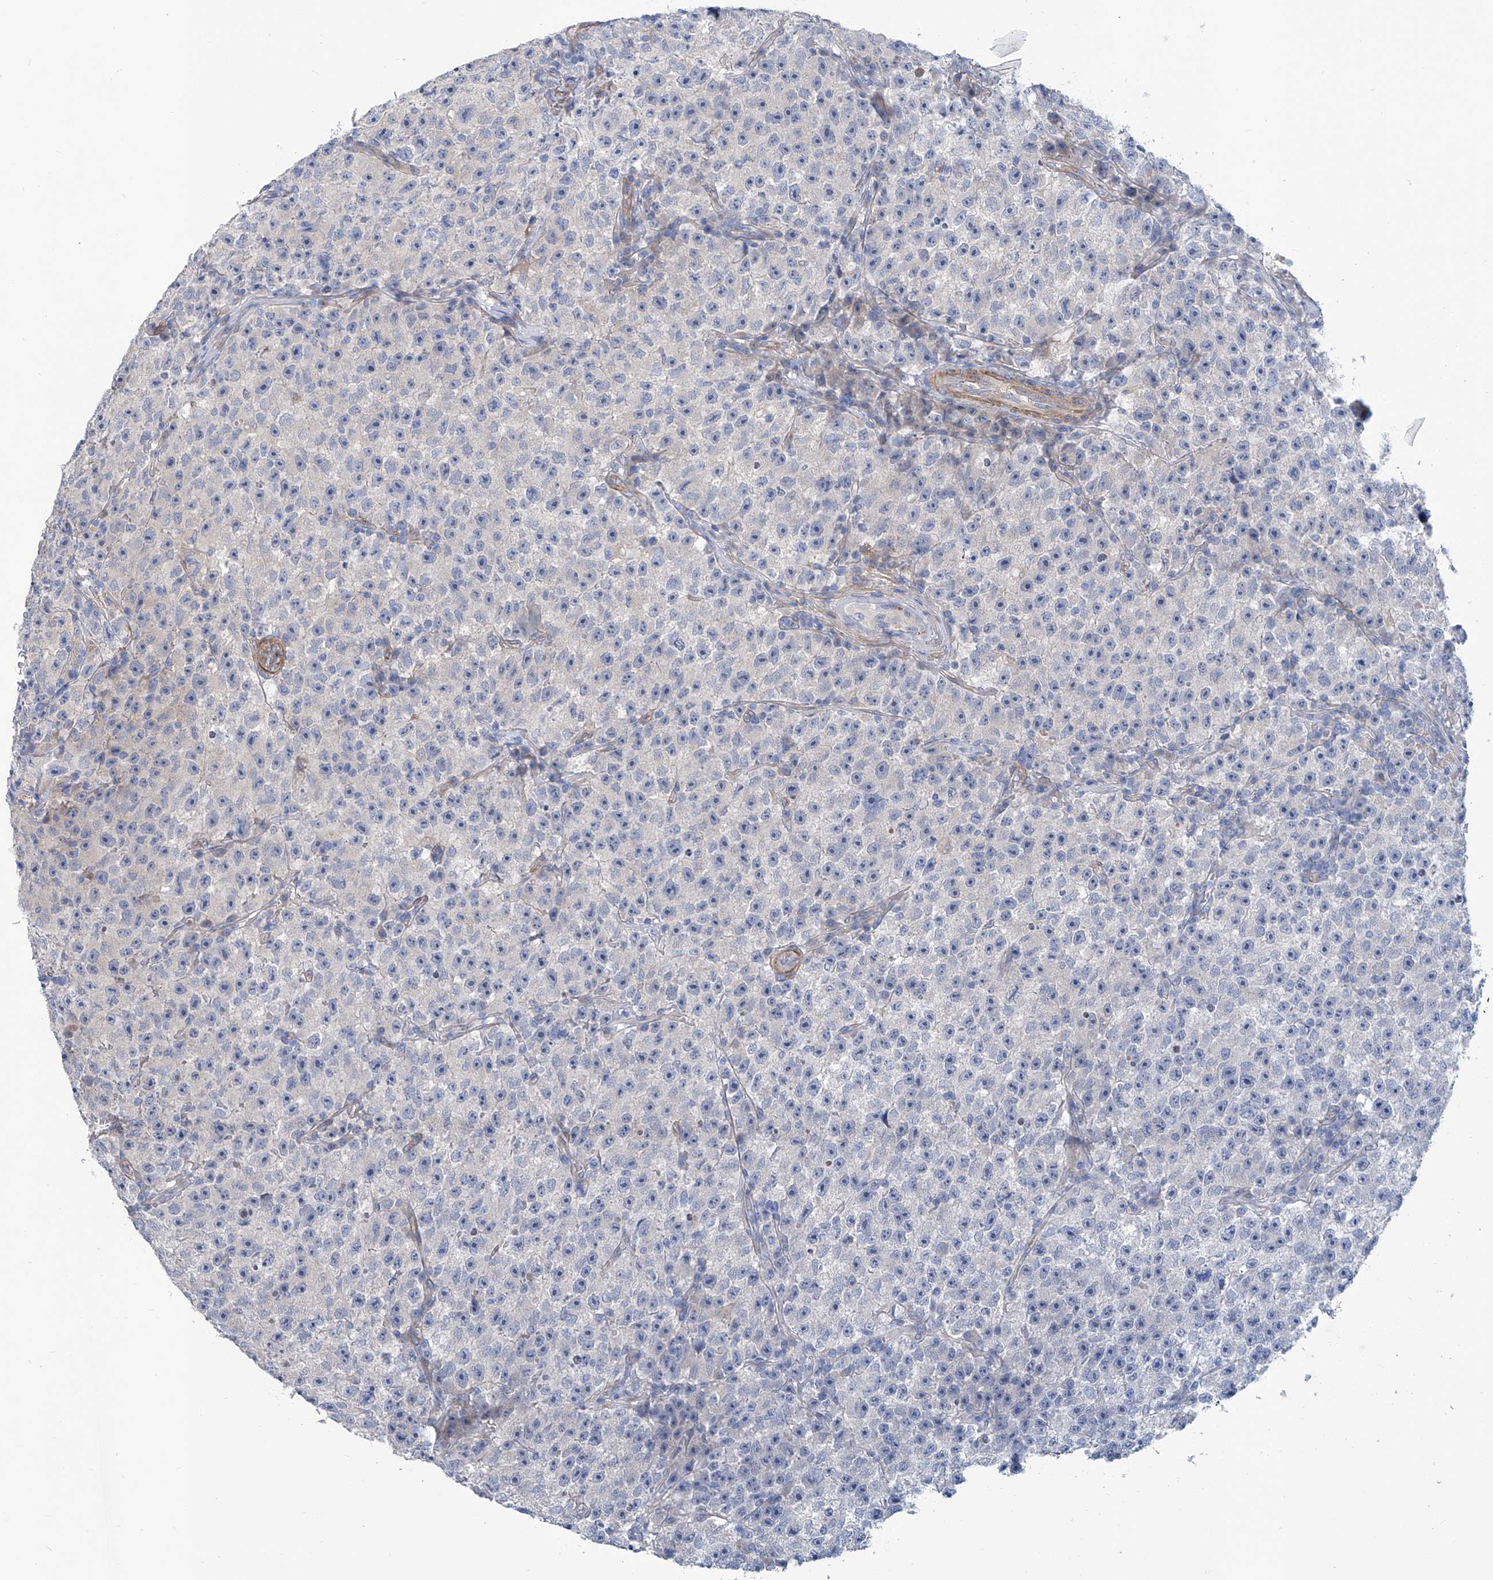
{"staining": {"intensity": "negative", "quantity": "none", "location": "none"}, "tissue": "testis cancer", "cell_type": "Tumor cells", "image_type": "cancer", "snomed": [{"axis": "morphology", "description": "Seminoma, NOS"}, {"axis": "topography", "description": "Testis"}], "caption": "The histopathology image reveals no significant expression in tumor cells of testis seminoma.", "gene": "TNN", "patient": {"sex": "male", "age": 22}}